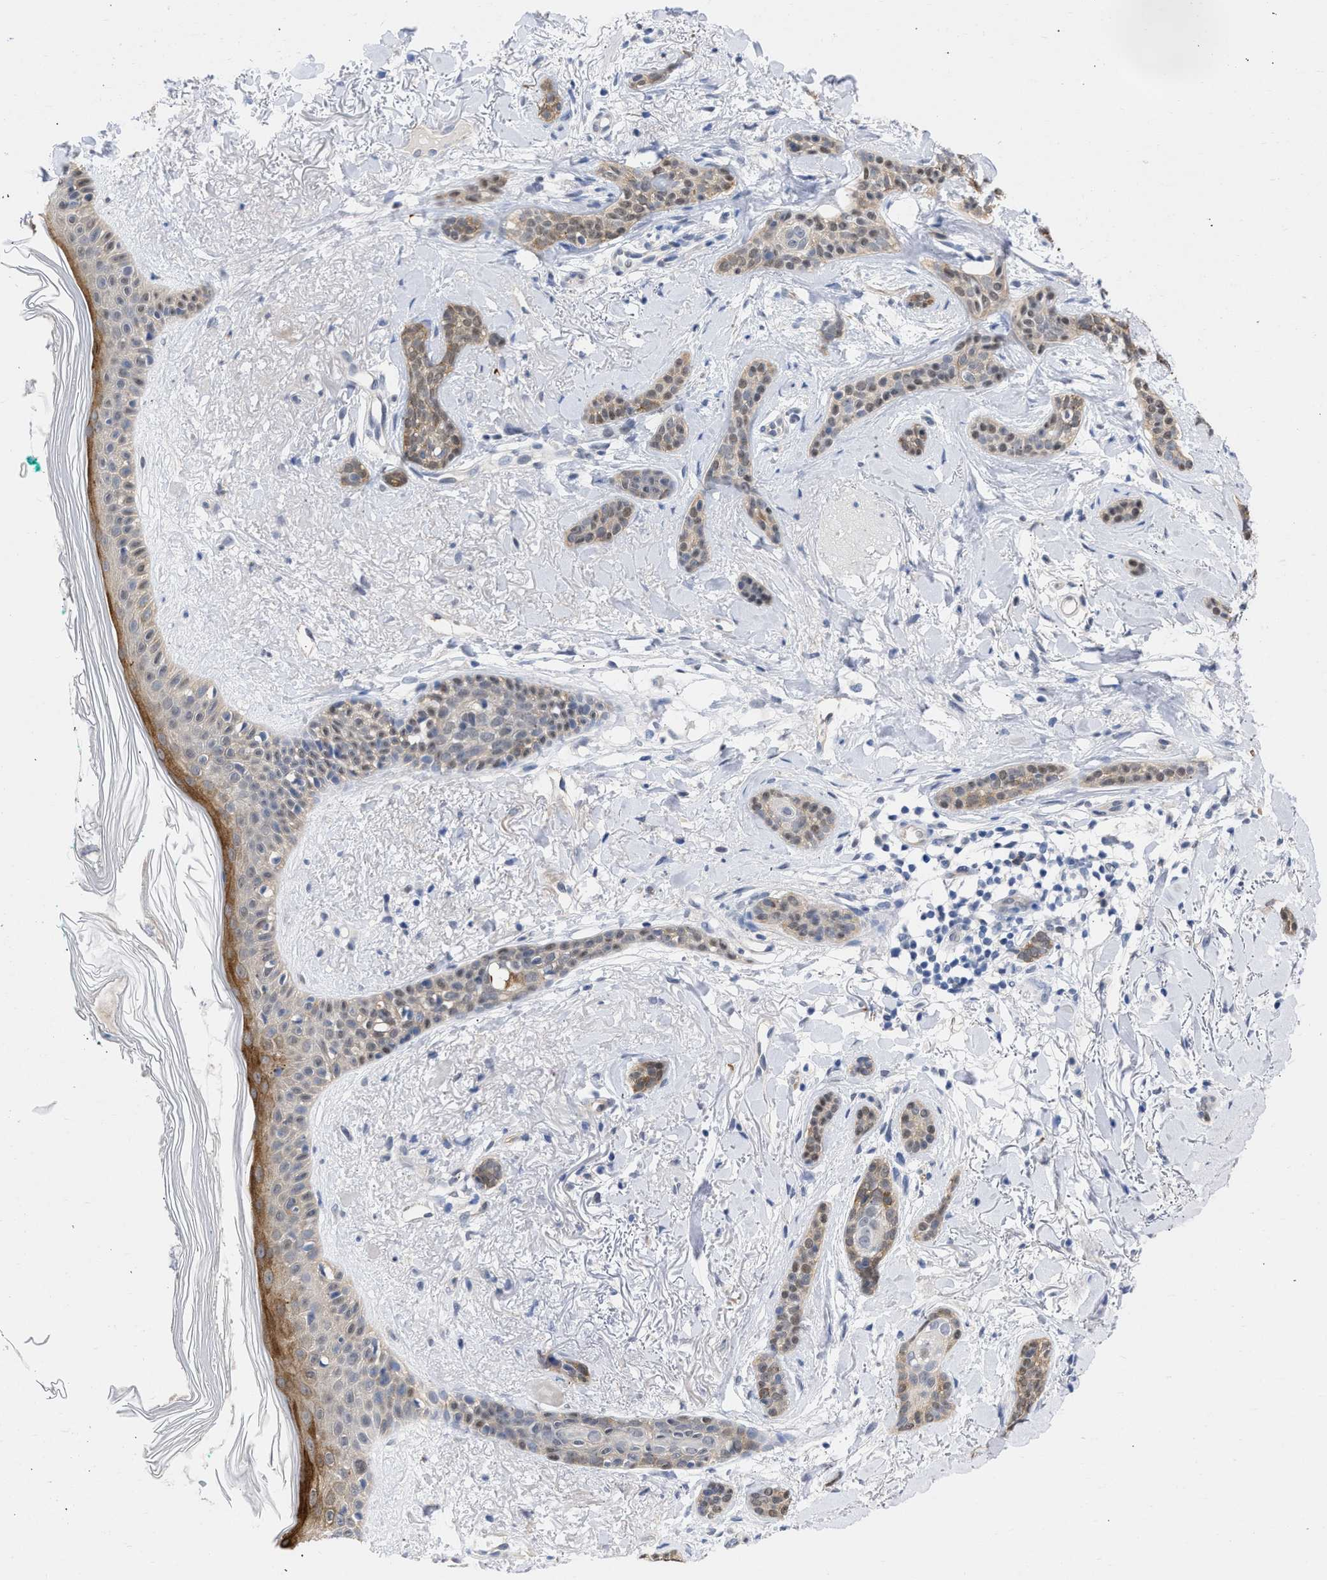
{"staining": {"intensity": "weak", "quantity": "25%-75%", "location": "cytoplasmic/membranous,nuclear"}, "tissue": "skin cancer", "cell_type": "Tumor cells", "image_type": "cancer", "snomed": [{"axis": "morphology", "description": "Basal cell carcinoma"}, {"axis": "morphology", "description": "Adnexal tumor, benign"}, {"axis": "topography", "description": "Skin"}], "caption": "Immunohistochemical staining of skin basal cell carcinoma shows low levels of weak cytoplasmic/membranous and nuclear protein positivity in approximately 25%-75% of tumor cells.", "gene": "THRA", "patient": {"sex": "female", "age": 42}}